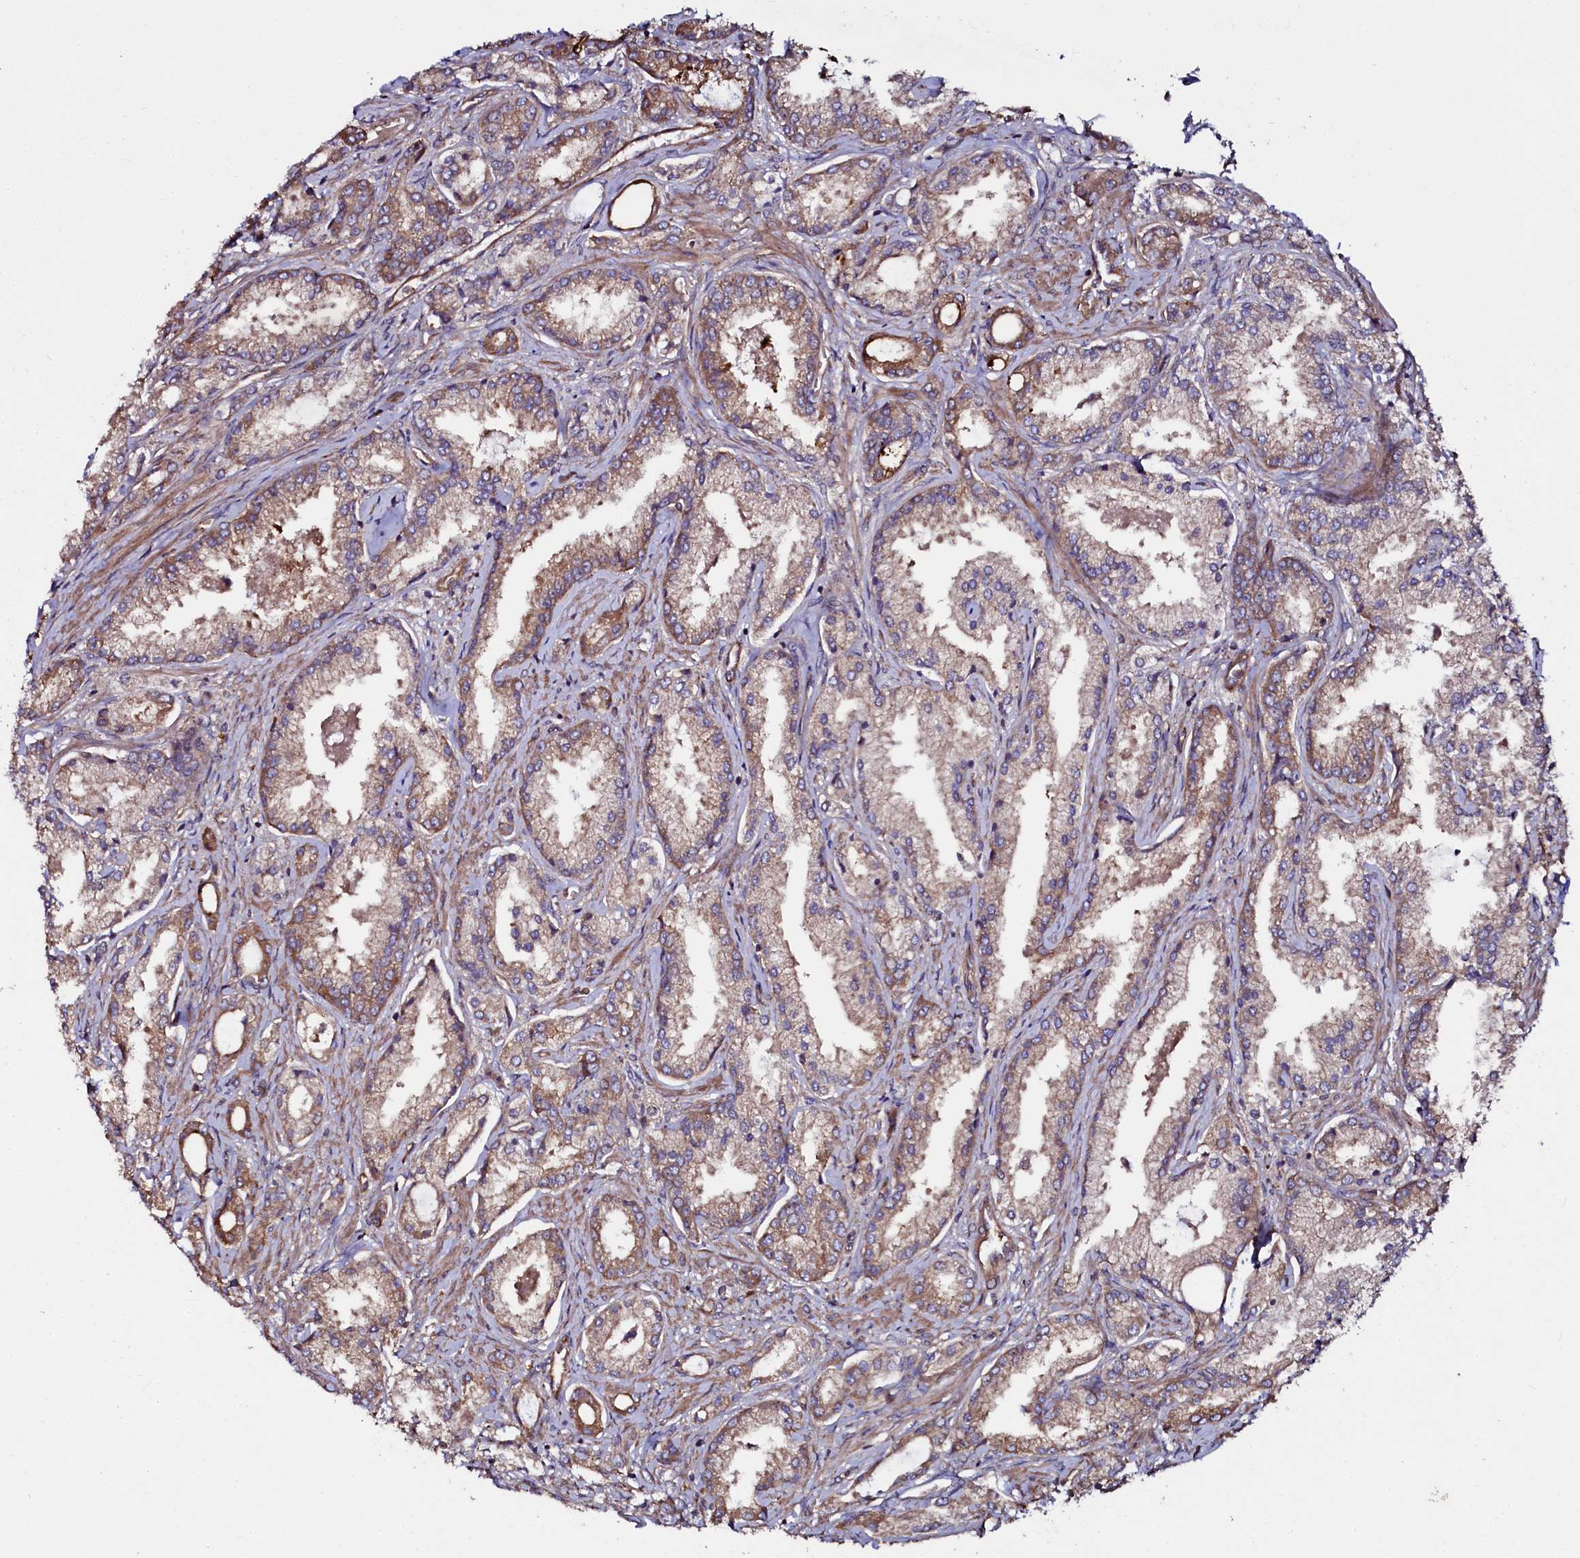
{"staining": {"intensity": "moderate", "quantity": ">75%", "location": "cytoplasmic/membranous"}, "tissue": "prostate cancer", "cell_type": "Tumor cells", "image_type": "cancer", "snomed": [{"axis": "morphology", "description": "Adenocarcinoma, Low grade"}, {"axis": "topography", "description": "Prostate"}], "caption": "Prostate adenocarcinoma (low-grade) was stained to show a protein in brown. There is medium levels of moderate cytoplasmic/membranous expression in approximately >75% of tumor cells. (Stains: DAB in brown, nuclei in blue, Microscopy: brightfield microscopy at high magnification).", "gene": "USPL1", "patient": {"sex": "male", "age": 68}}